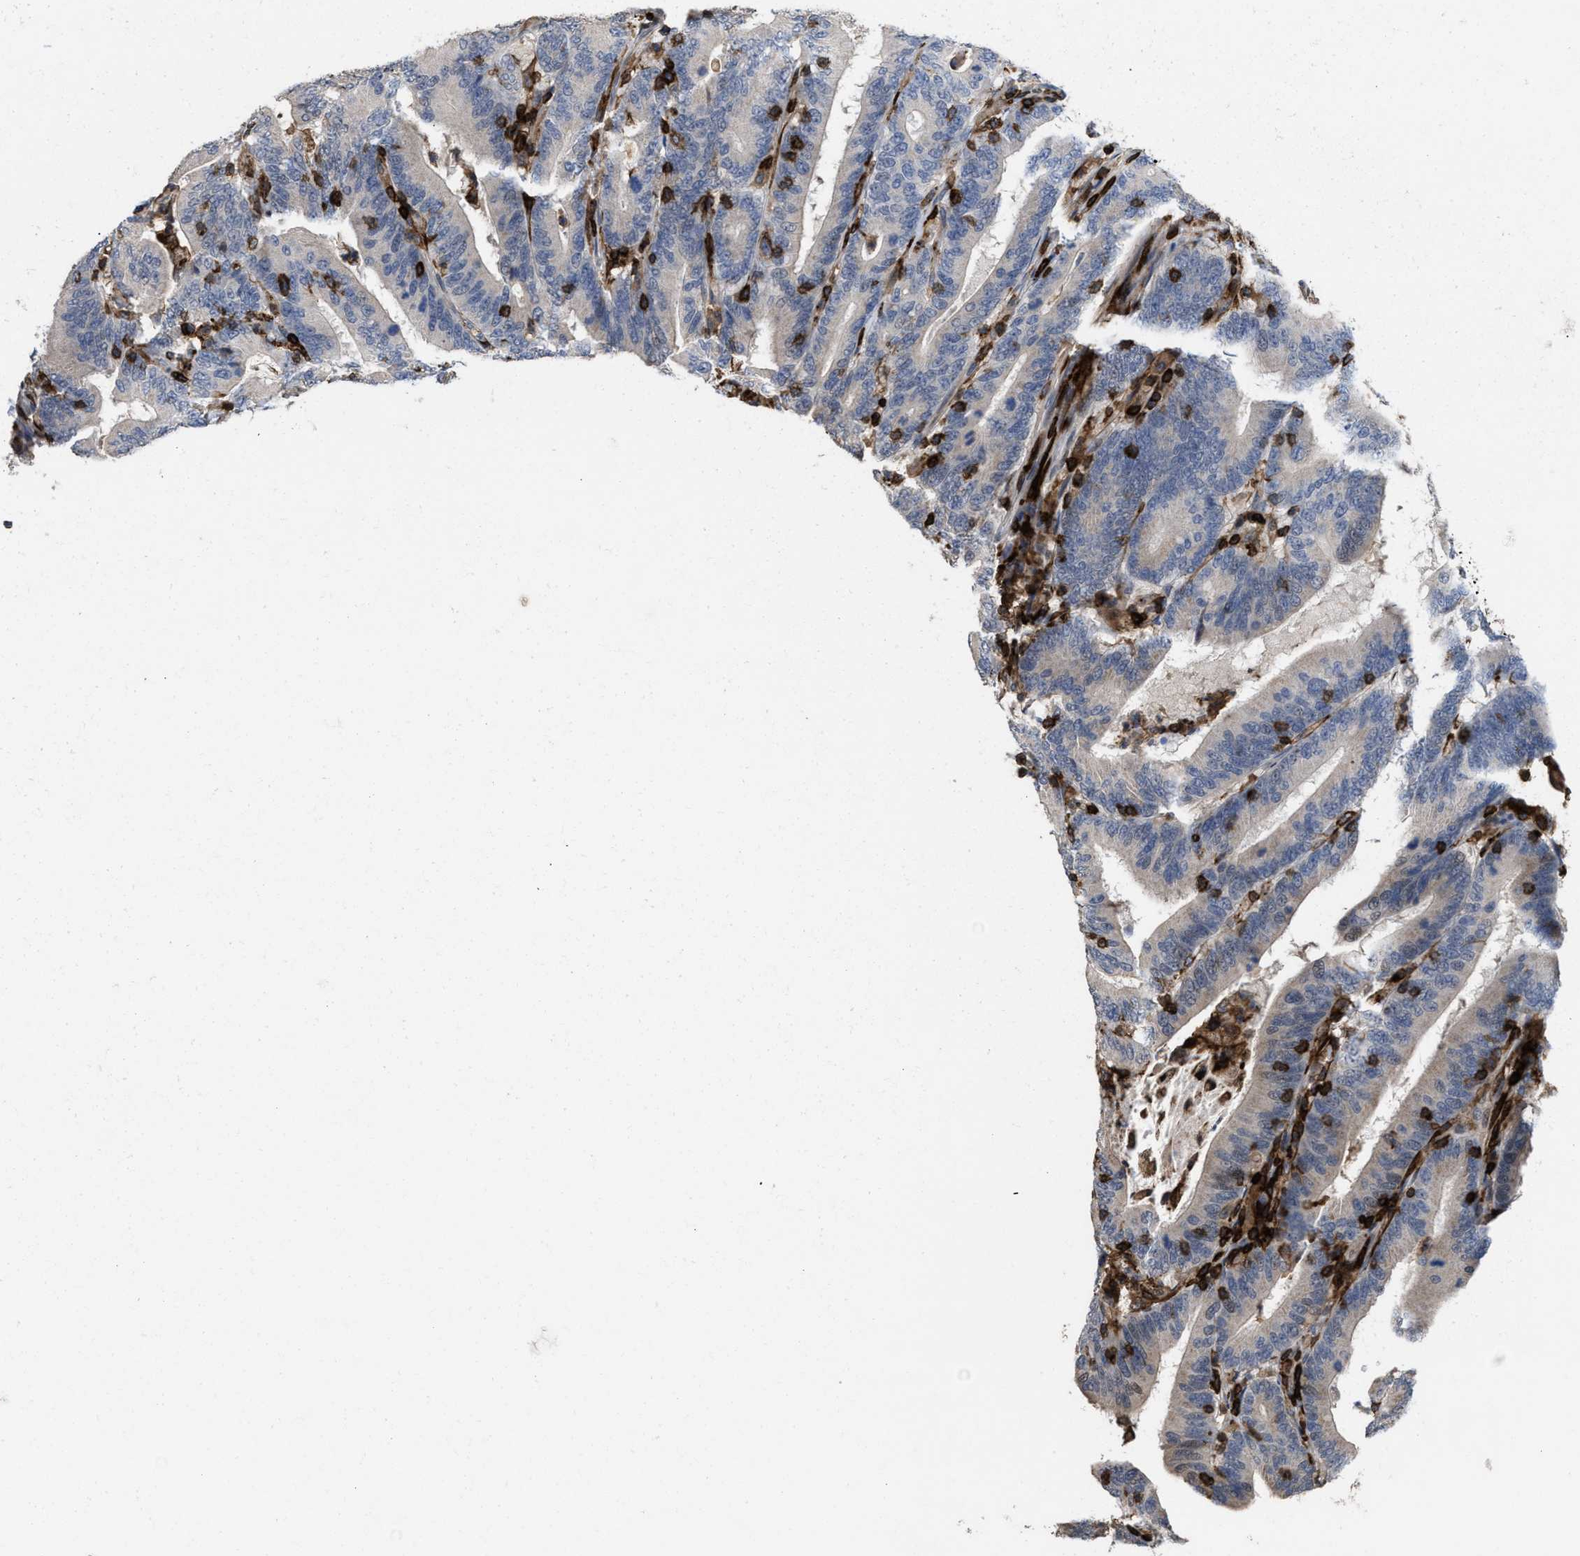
{"staining": {"intensity": "negative", "quantity": "none", "location": "none"}, "tissue": "colorectal cancer", "cell_type": "Tumor cells", "image_type": "cancer", "snomed": [{"axis": "morphology", "description": "Adenocarcinoma, NOS"}, {"axis": "topography", "description": "Colon"}], "caption": "This is an immunohistochemistry histopathology image of human adenocarcinoma (colorectal). There is no staining in tumor cells.", "gene": "PTPRE", "patient": {"sex": "female", "age": 66}}